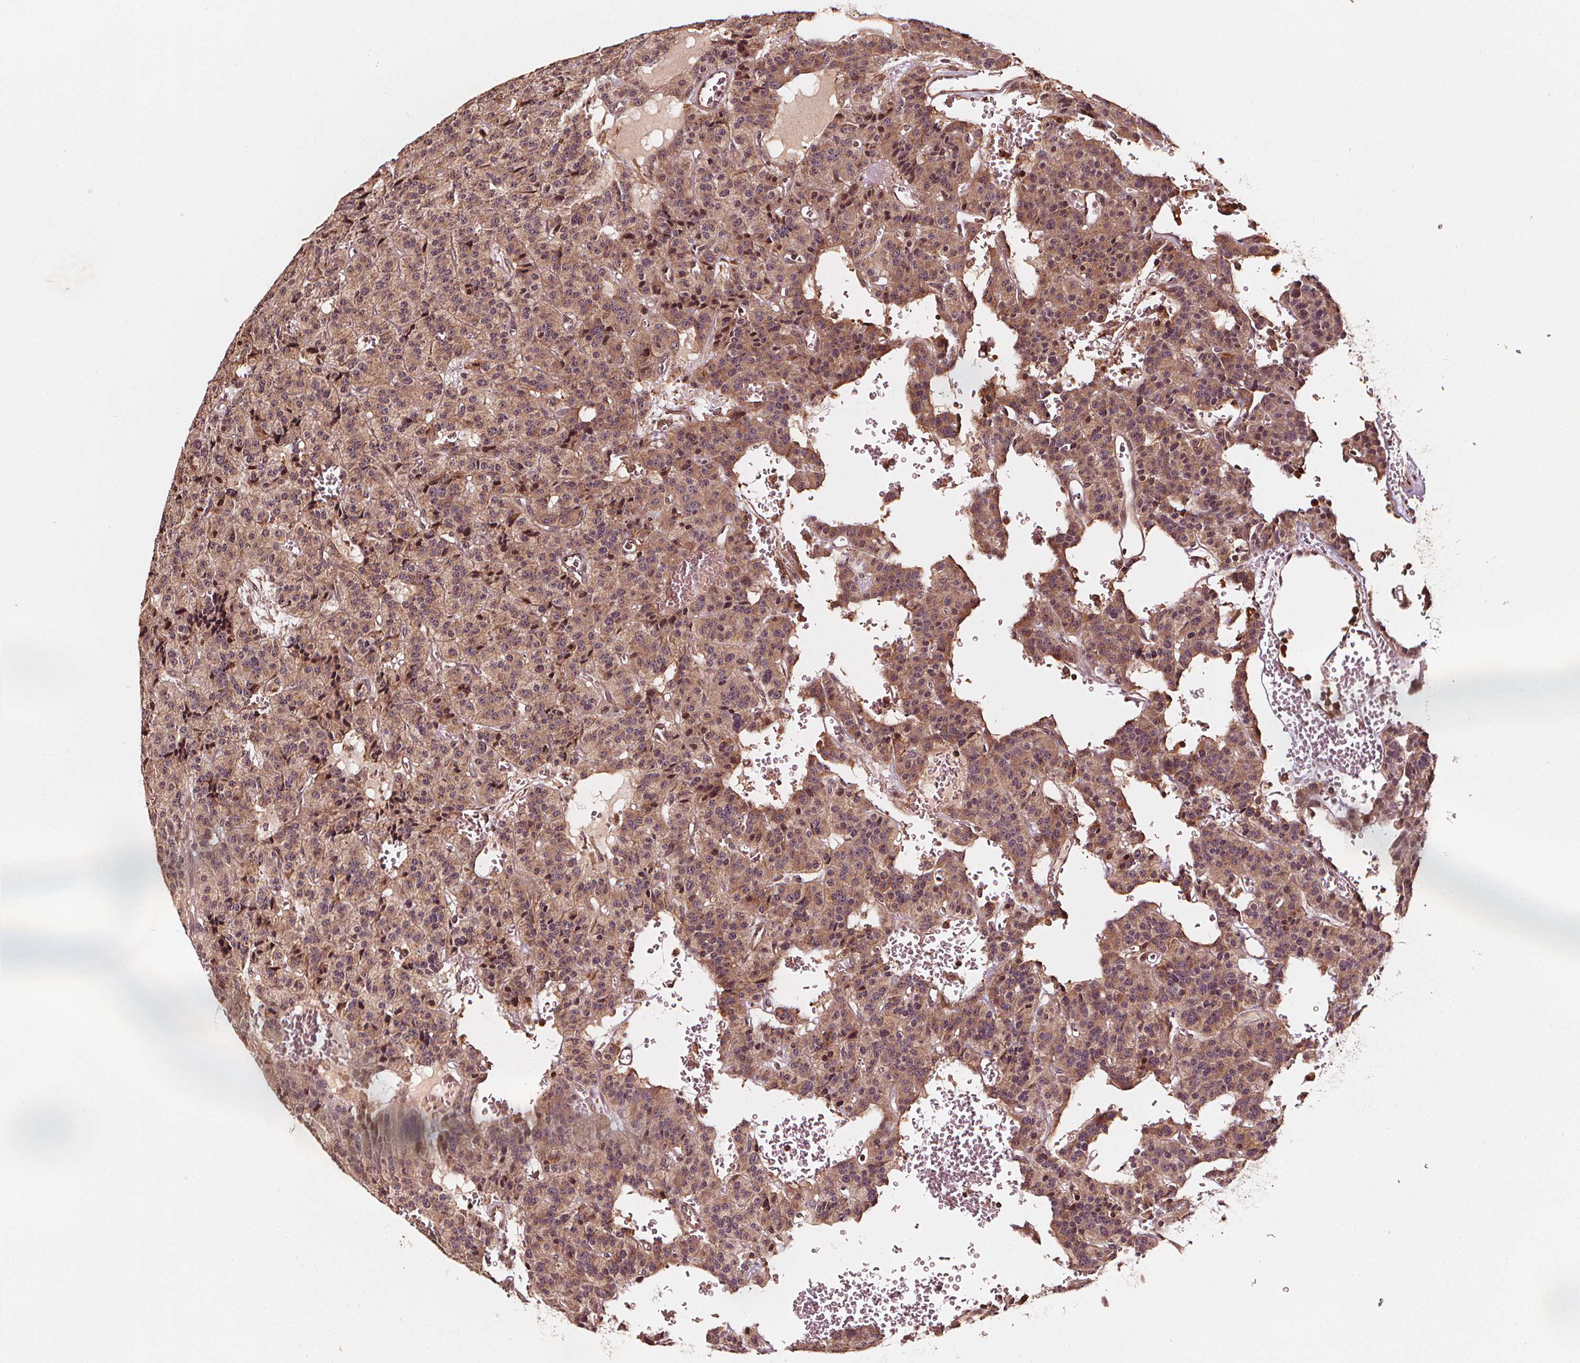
{"staining": {"intensity": "weak", "quantity": ">75%", "location": "cytoplasmic/membranous,nuclear"}, "tissue": "carcinoid", "cell_type": "Tumor cells", "image_type": "cancer", "snomed": [{"axis": "morphology", "description": "Carcinoid, malignant, NOS"}, {"axis": "topography", "description": "Lung"}], "caption": "DAB immunohistochemical staining of malignant carcinoid demonstrates weak cytoplasmic/membranous and nuclear protein expression in about >75% of tumor cells.", "gene": "NPC1", "patient": {"sex": "female", "age": 71}}